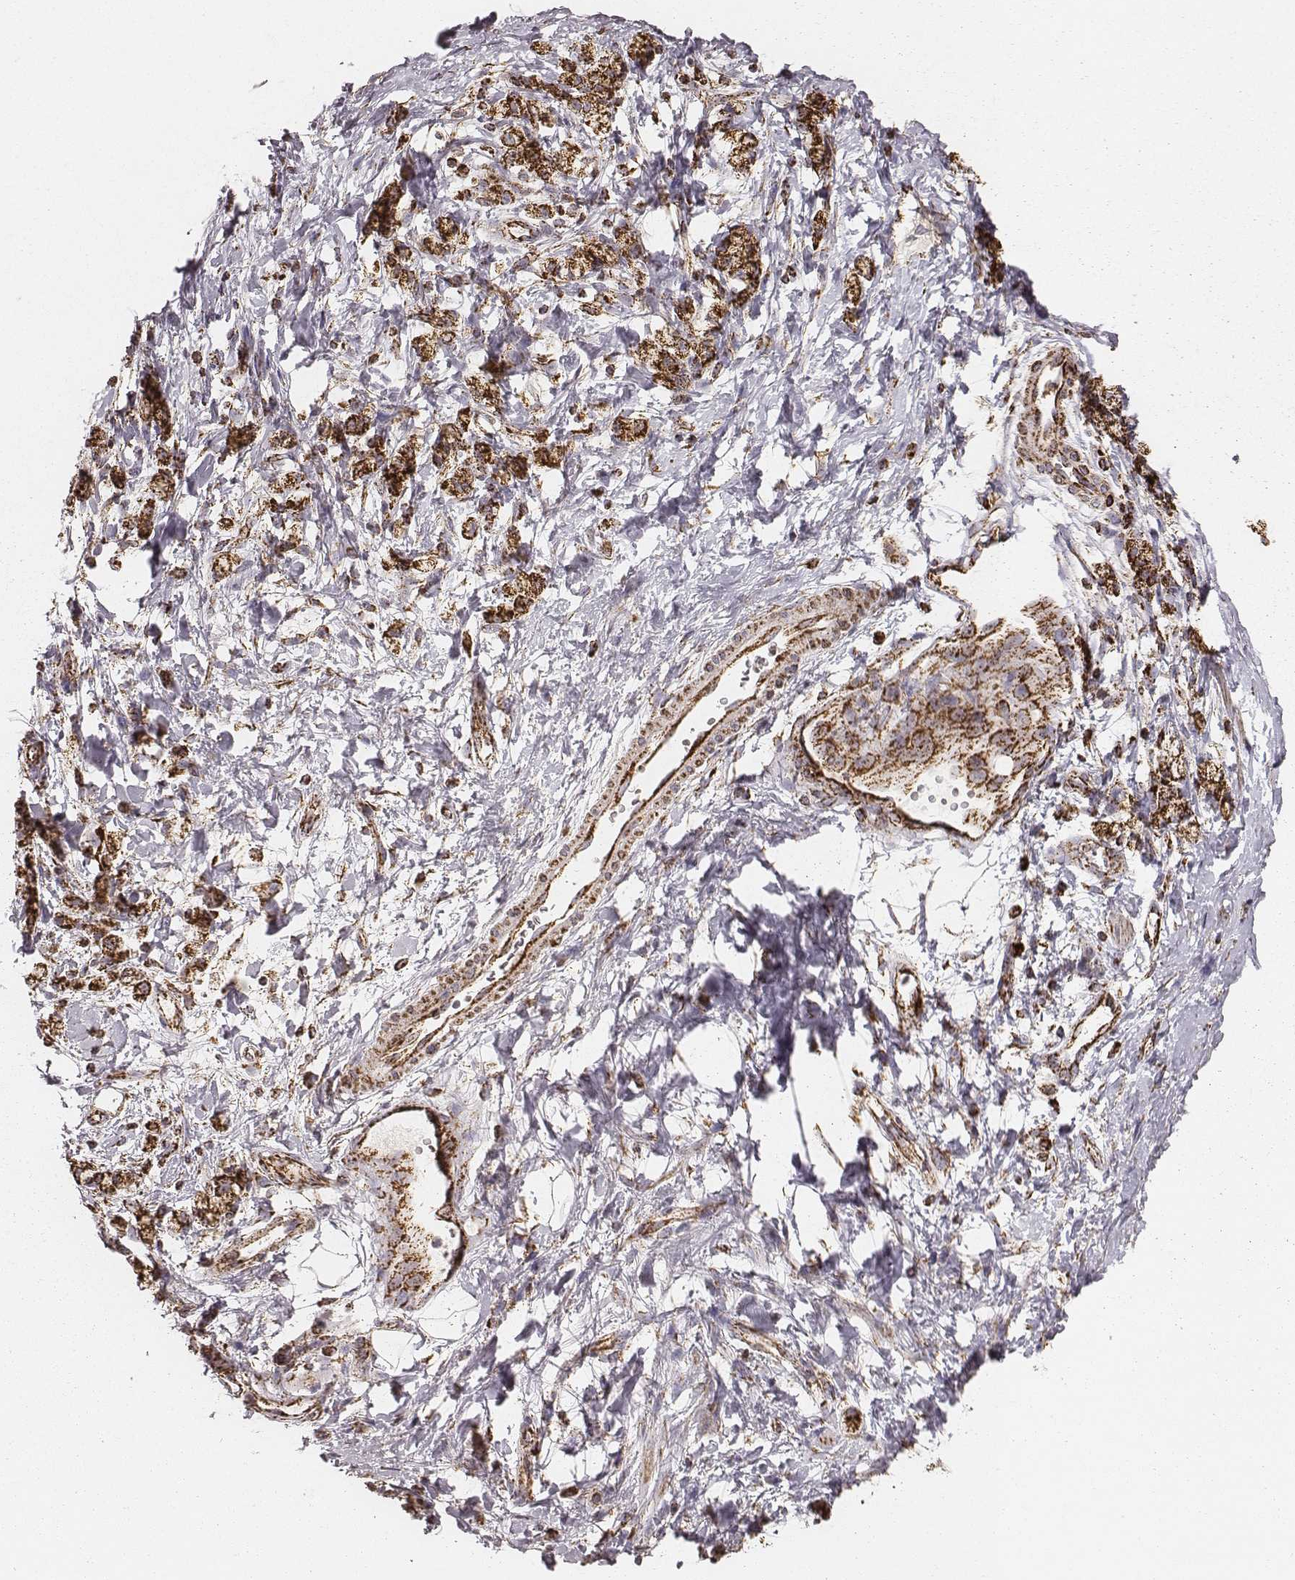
{"staining": {"intensity": "strong", "quantity": ">75%", "location": "cytoplasmic/membranous"}, "tissue": "stomach cancer", "cell_type": "Tumor cells", "image_type": "cancer", "snomed": [{"axis": "morphology", "description": "Adenocarcinoma, NOS"}, {"axis": "topography", "description": "Stomach"}], "caption": "Immunohistochemical staining of stomach cancer (adenocarcinoma) reveals strong cytoplasmic/membranous protein positivity in approximately >75% of tumor cells.", "gene": "TUFM", "patient": {"sex": "male", "age": 58}}